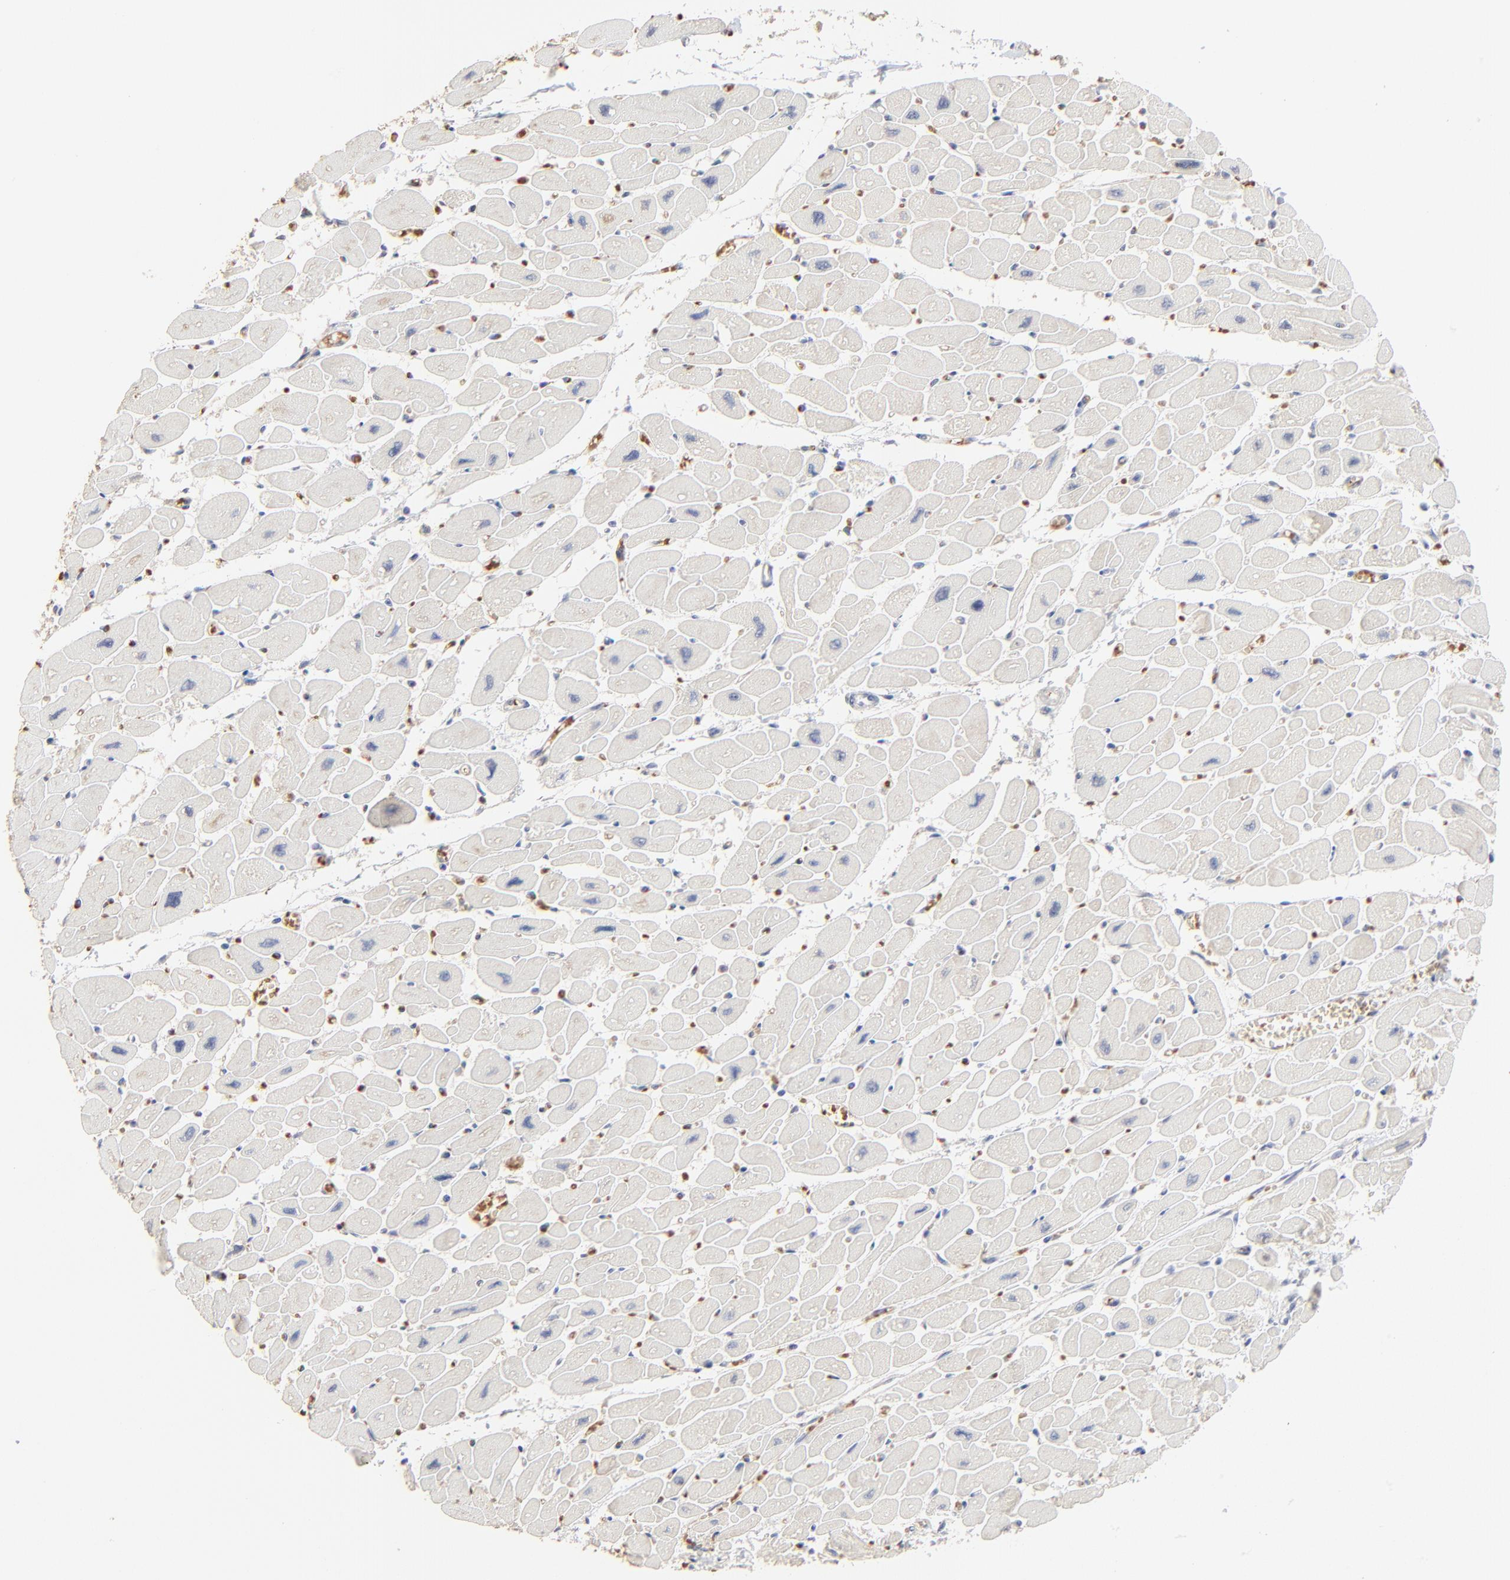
{"staining": {"intensity": "negative", "quantity": "none", "location": "none"}, "tissue": "heart muscle", "cell_type": "Cardiomyocytes", "image_type": "normal", "snomed": [{"axis": "morphology", "description": "Normal tissue, NOS"}, {"axis": "topography", "description": "Heart"}], "caption": "Cardiomyocytes show no significant staining in unremarkable heart muscle. Nuclei are stained in blue.", "gene": "FANCB", "patient": {"sex": "female", "age": 54}}